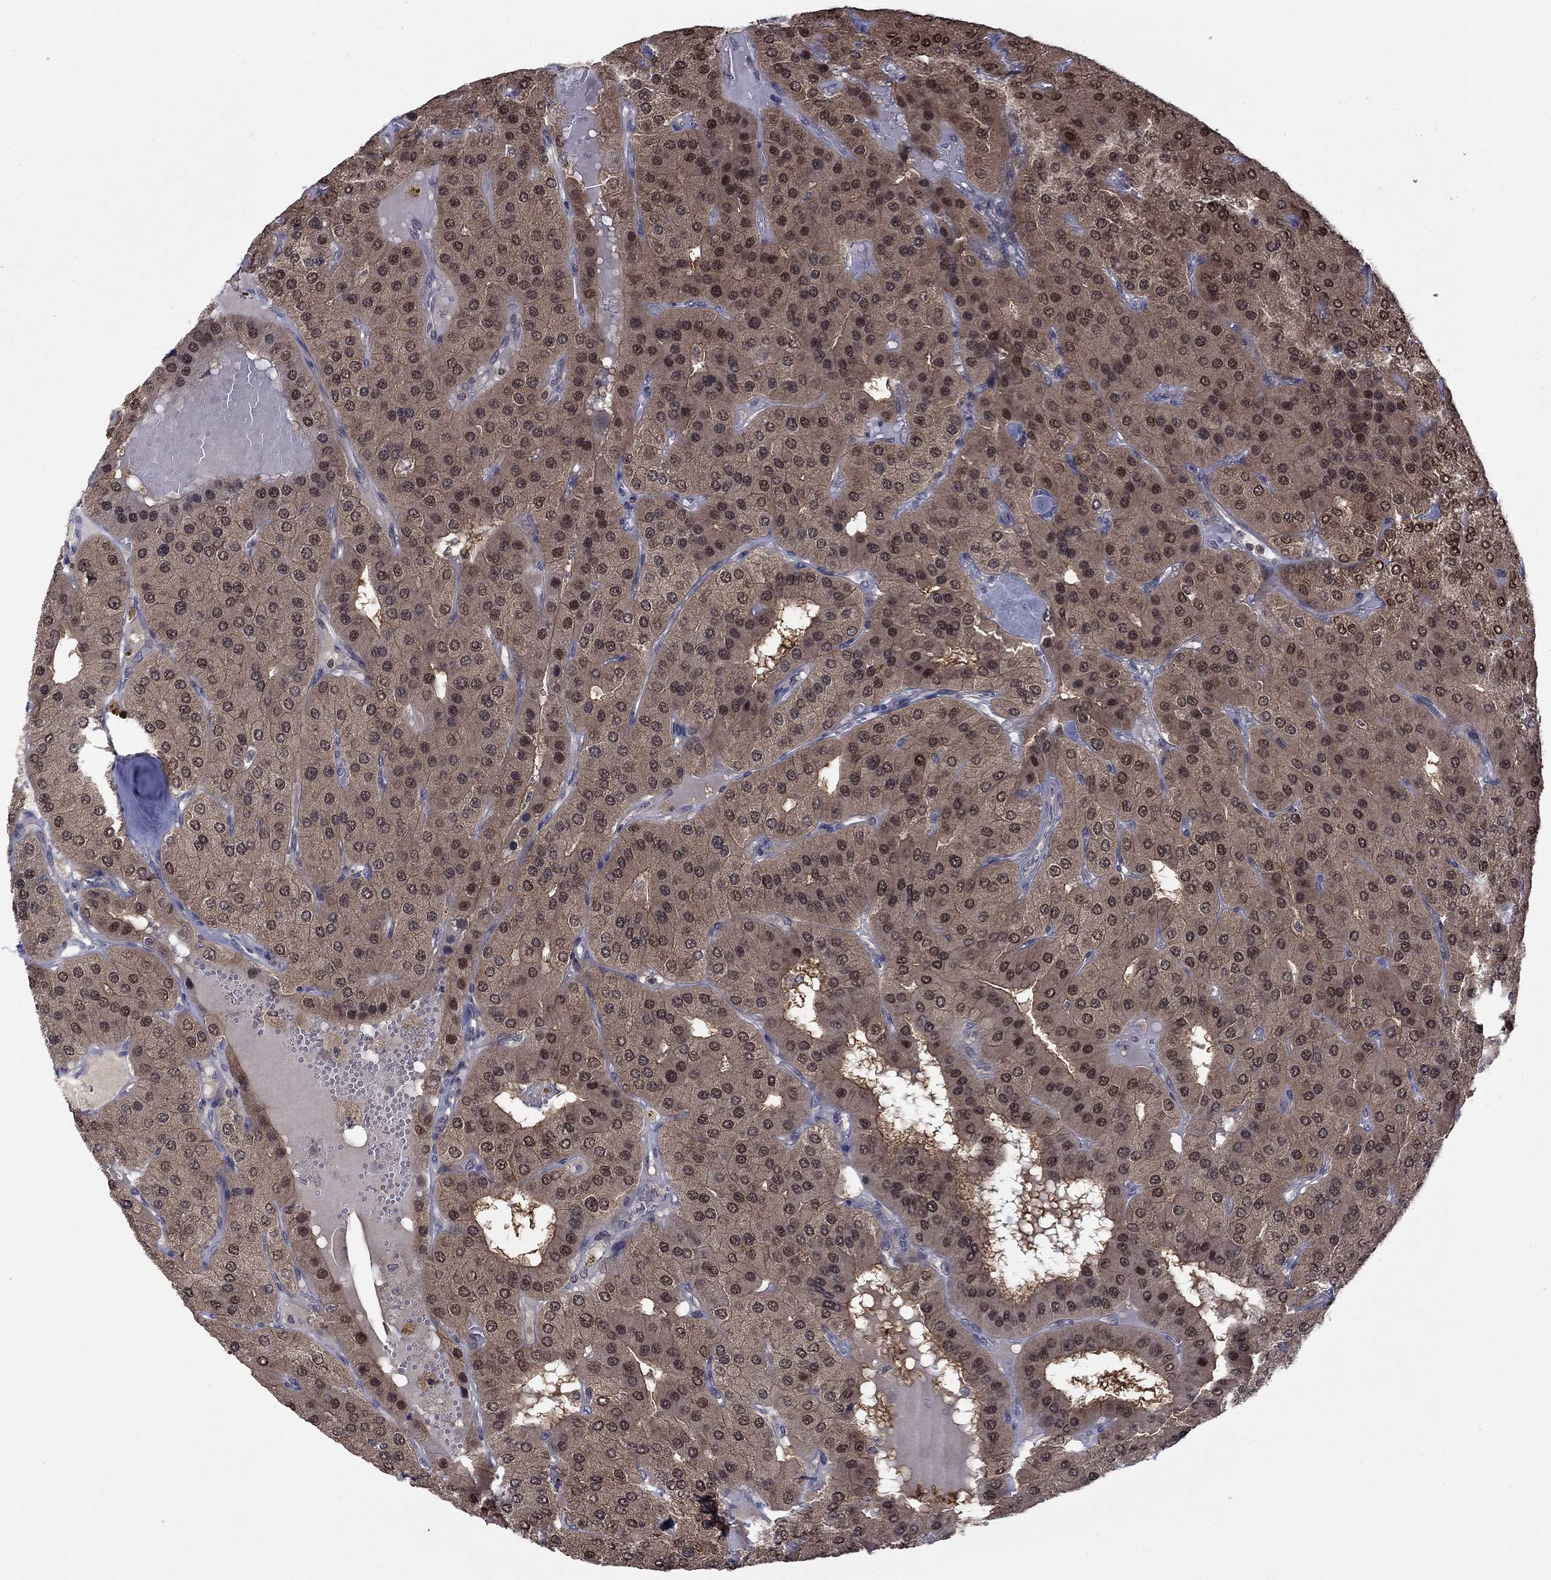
{"staining": {"intensity": "moderate", "quantity": ">75%", "location": "cytoplasmic/membranous,nuclear"}, "tissue": "parathyroid gland", "cell_type": "Glandular cells", "image_type": "normal", "snomed": [{"axis": "morphology", "description": "Normal tissue, NOS"}, {"axis": "morphology", "description": "Adenoma, NOS"}, {"axis": "topography", "description": "Parathyroid gland"}], "caption": "The photomicrograph exhibits a brown stain indicating the presence of a protein in the cytoplasmic/membranous,nuclear of glandular cells in parathyroid gland. The staining is performed using DAB brown chromogen to label protein expression. The nuclei are counter-stained blue using hematoxylin.", "gene": "IAH1", "patient": {"sex": "female", "age": 86}}